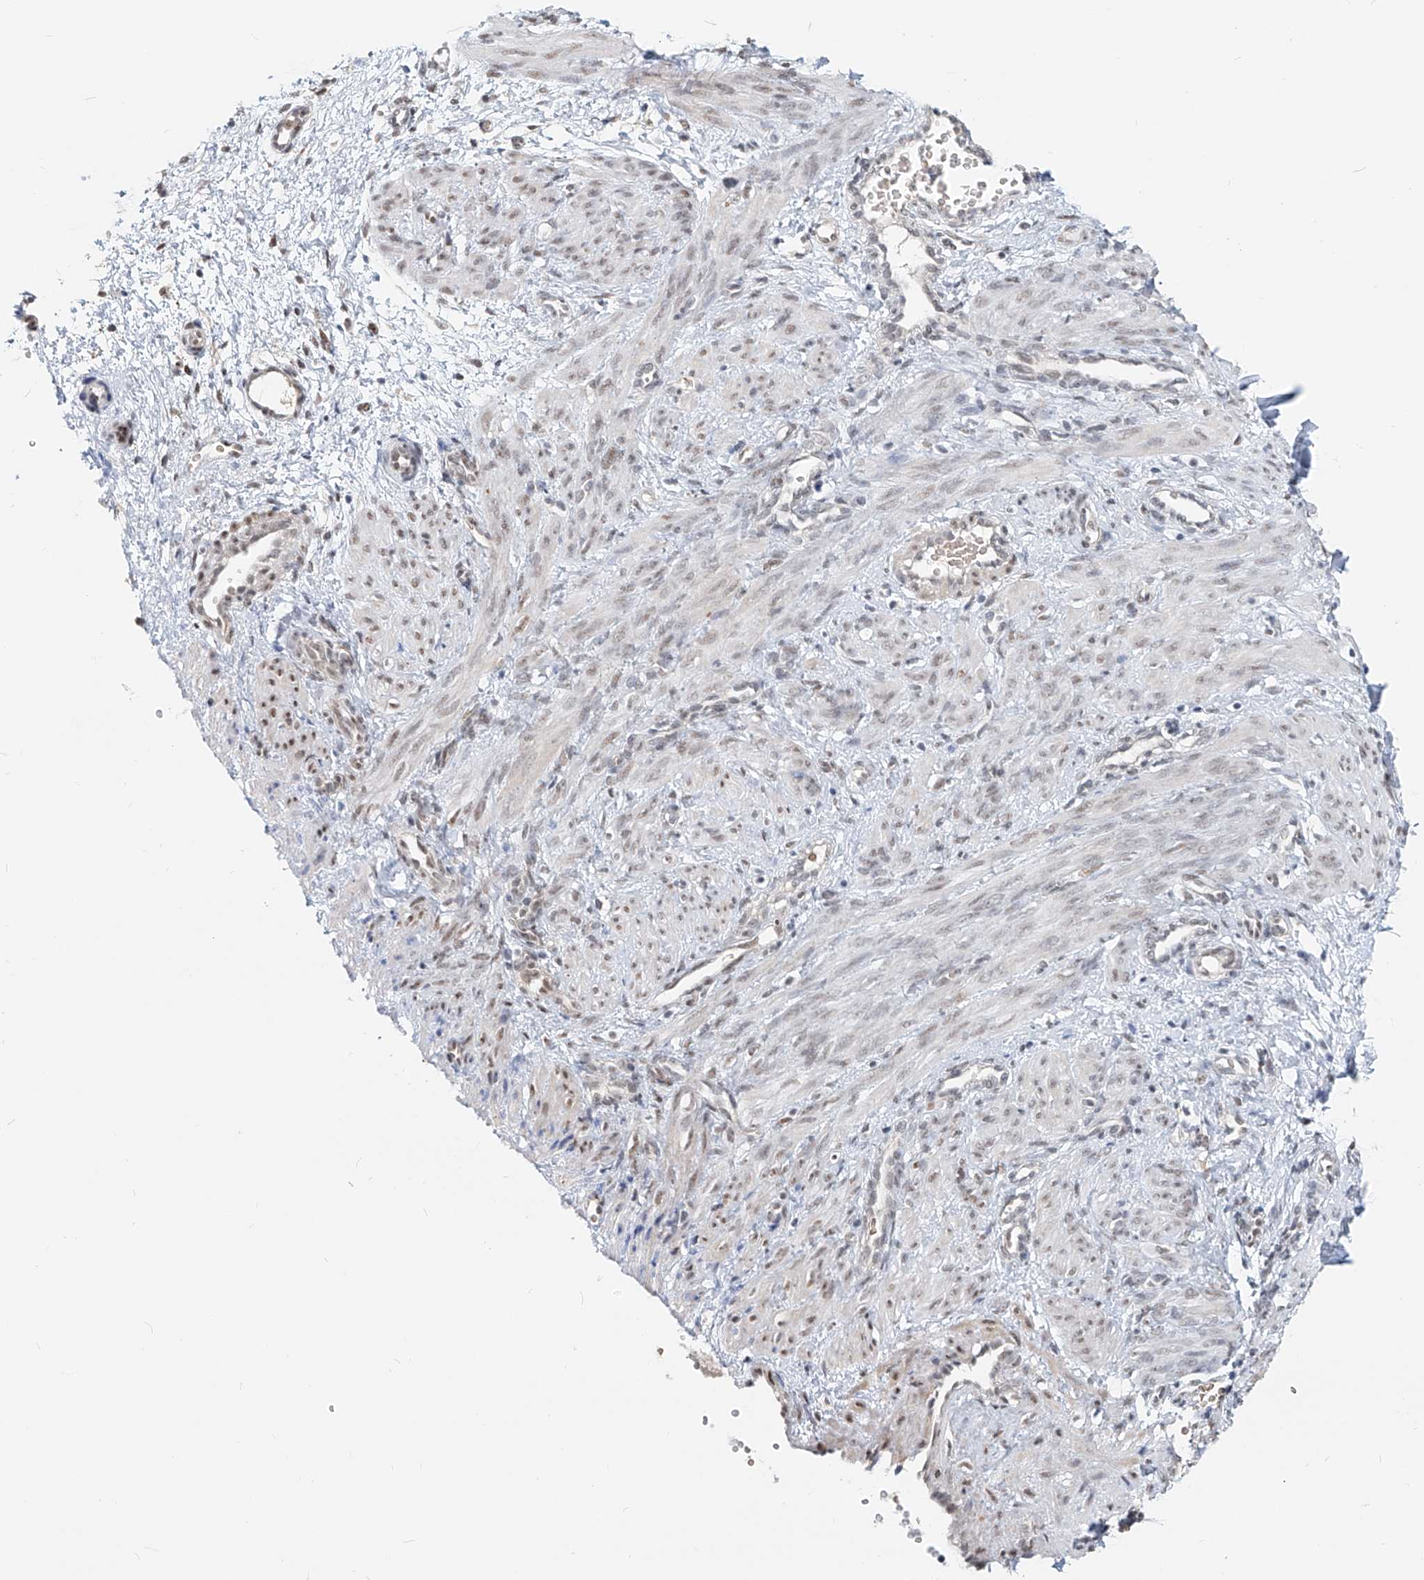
{"staining": {"intensity": "weak", "quantity": "25%-75%", "location": "nuclear"}, "tissue": "smooth muscle", "cell_type": "Smooth muscle cells", "image_type": "normal", "snomed": [{"axis": "morphology", "description": "Normal tissue, NOS"}, {"axis": "topography", "description": "Endometrium"}], "caption": "Immunohistochemical staining of benign smooth muscle shows 25%-75% levels of weak nuclear protein expression in about 25%-75% of smooth muscle cells. Nuclei are stained in blue.", "gene": "SASH1", "patient": {"sex": "female", "age": 33}}